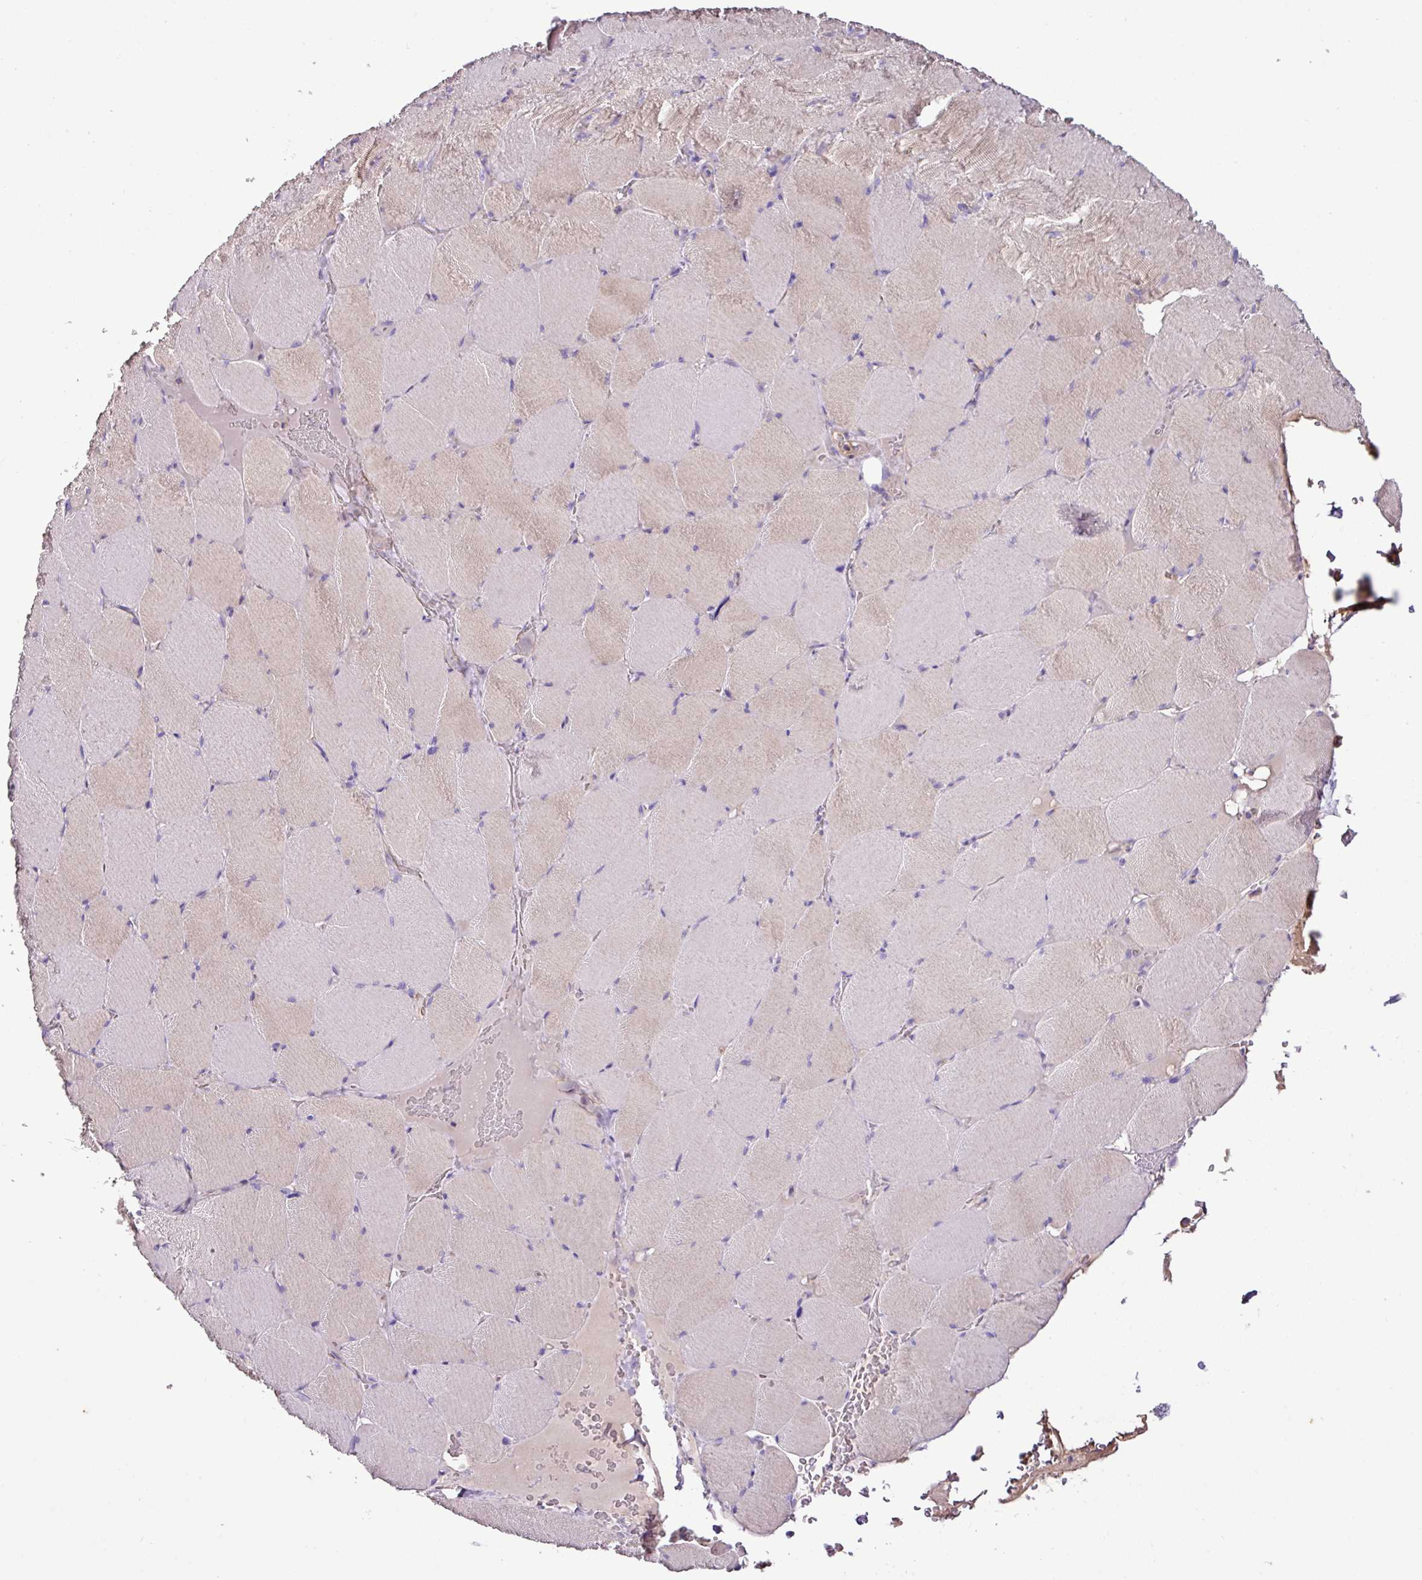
{"staining": {"intensity": "weak", "quantity": "25%-75%", "location": "cytoplasmic/membranous"}, "tissue": "skeletal muscle", "cell_type": "Myocytes", "image_type": "normal", "snomed": [{"axis": "morphology", "description": "Normal tissue, NOS"}, {"axis": "topography", "description": "Skeletal muscle"}, {"axis": "topography", "description": "Head-Neck"}], "caption": "Myocytes demonstrate weak cytoplasmic/membranous staining in about 25%-75% of cells in normal skeletal muscle.", "gene": "AGR3", "patient": {"sex": "male", "age": 66}}